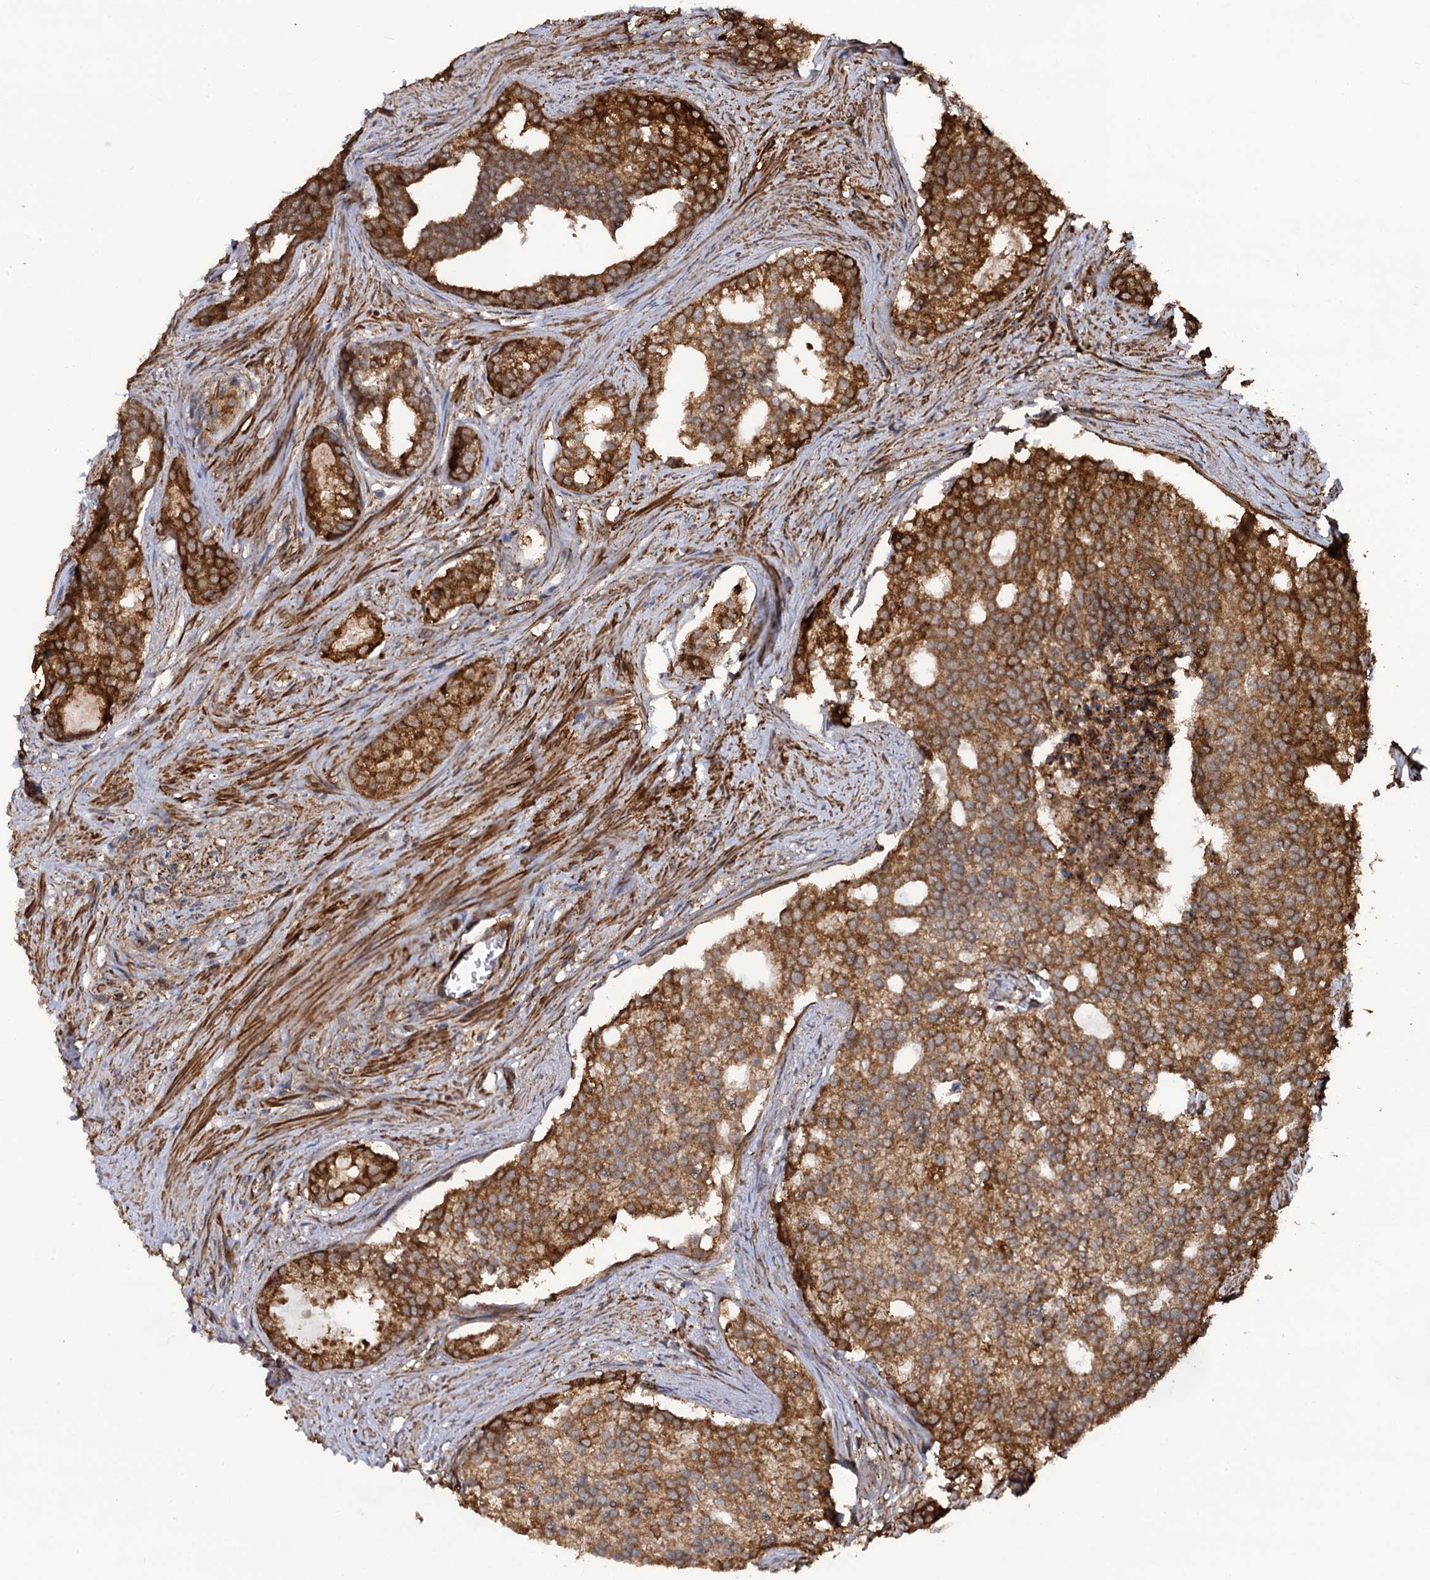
{"staining": {"intensity": "strong", "quantity": ">75%", "location": "cytoplasmic/membranous"}, "tissue": "prostate cancer", "cell_type": "Tumor cells", "image_type": "cancer", "snomed": [{"axis": "morphology", "description": "Adenocarcinoma, Low grade"}, {"axis": "topography", "description": "Prostate"}], "caption": "Tumor cells display high levels of strong cytoplasmic/membranous expression in about >75% of cells in human prostate low-grade adenocarcinoma. (brown staining indicates protein expression, while blue staining denotes nuclei).", "gene": "ATP8B4", "patient": {"sex": "male", "age": 71}}